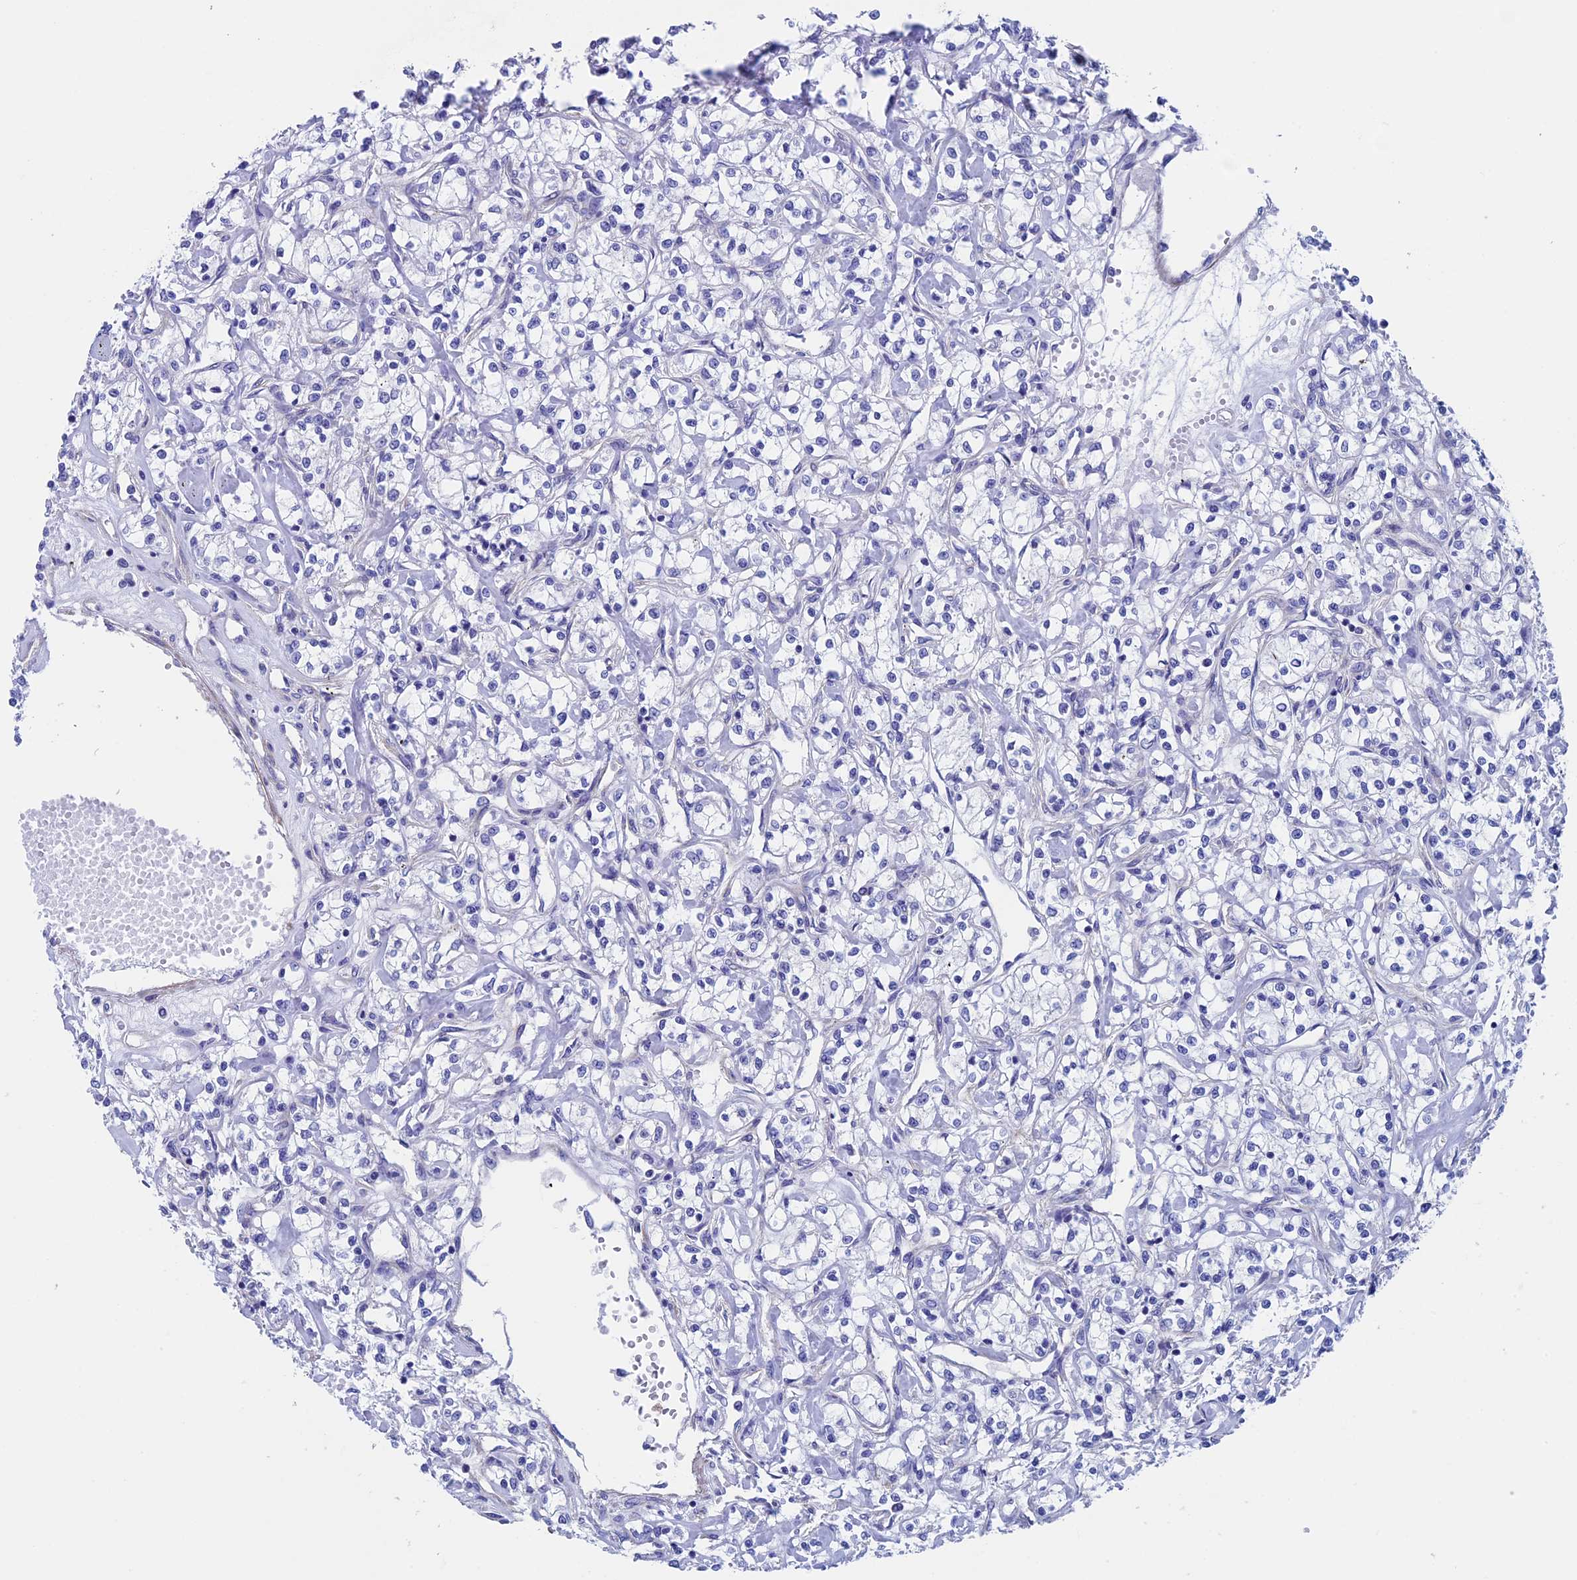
{"staining": {"intensity": "negative", "quantity": "none", "location": "none"}, "tissue": "renal cancer", "cell_type": "Tumor cells", "image_type": "cancer", "snomed": [{"axis": "morphology", "description": "Adenocarcinoma, NOS"}, {"axis": "topography", "description": "Kidney"}], "caption": "An immunohistochemistry (IHC) histopathology image of renal adenocarcinoma is shown. There is no staining in tumor cells of renal adenocarcinoma.", "gene": "ADH7", "patient": {"sex": "female", "age": 59}}